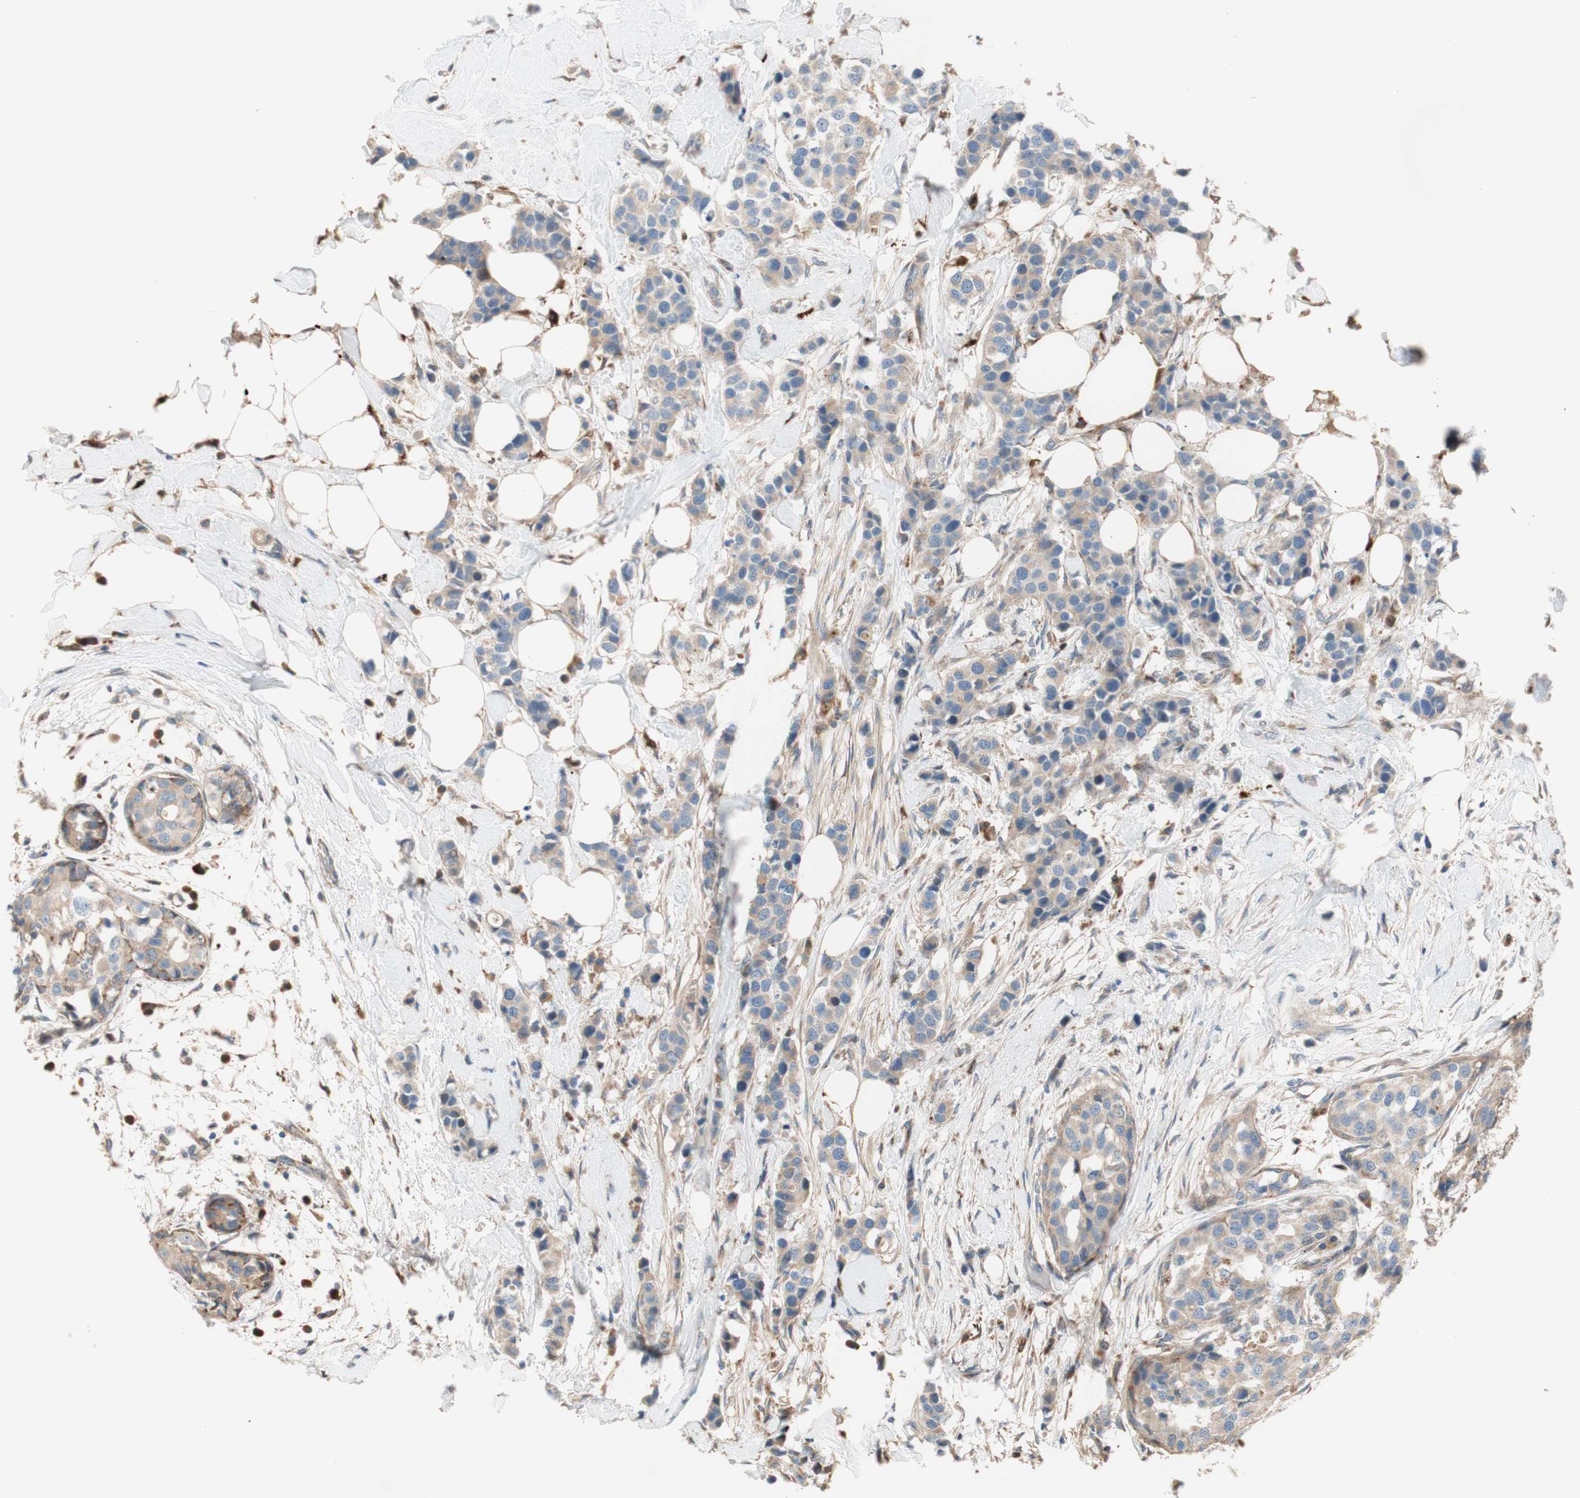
{"staining": {"intensity": "weak", "quantity": ">75%", "location": "cytoplasmic/membranous"}, "tissue": "breast cancer", "cell_type": "Tumor cells", "image_type": "cancer", "snomed": [{"axis": "morphology", "description": "Normal tissue, NOS"}, {"axis": "morphology", "description": "Duct carcinoma"}, {"axis": "topography", "description": "Breast"}], "caption": "Immunohistochemistry (IHC) image of breast cancer stained for a protein (brown), which demonstrates low levels of weak cytoplasmic/membranous staining in approximately >75% of tumor cells.", "gene": "PTPN21", "patient": {"sex": "female", "age": 50}}